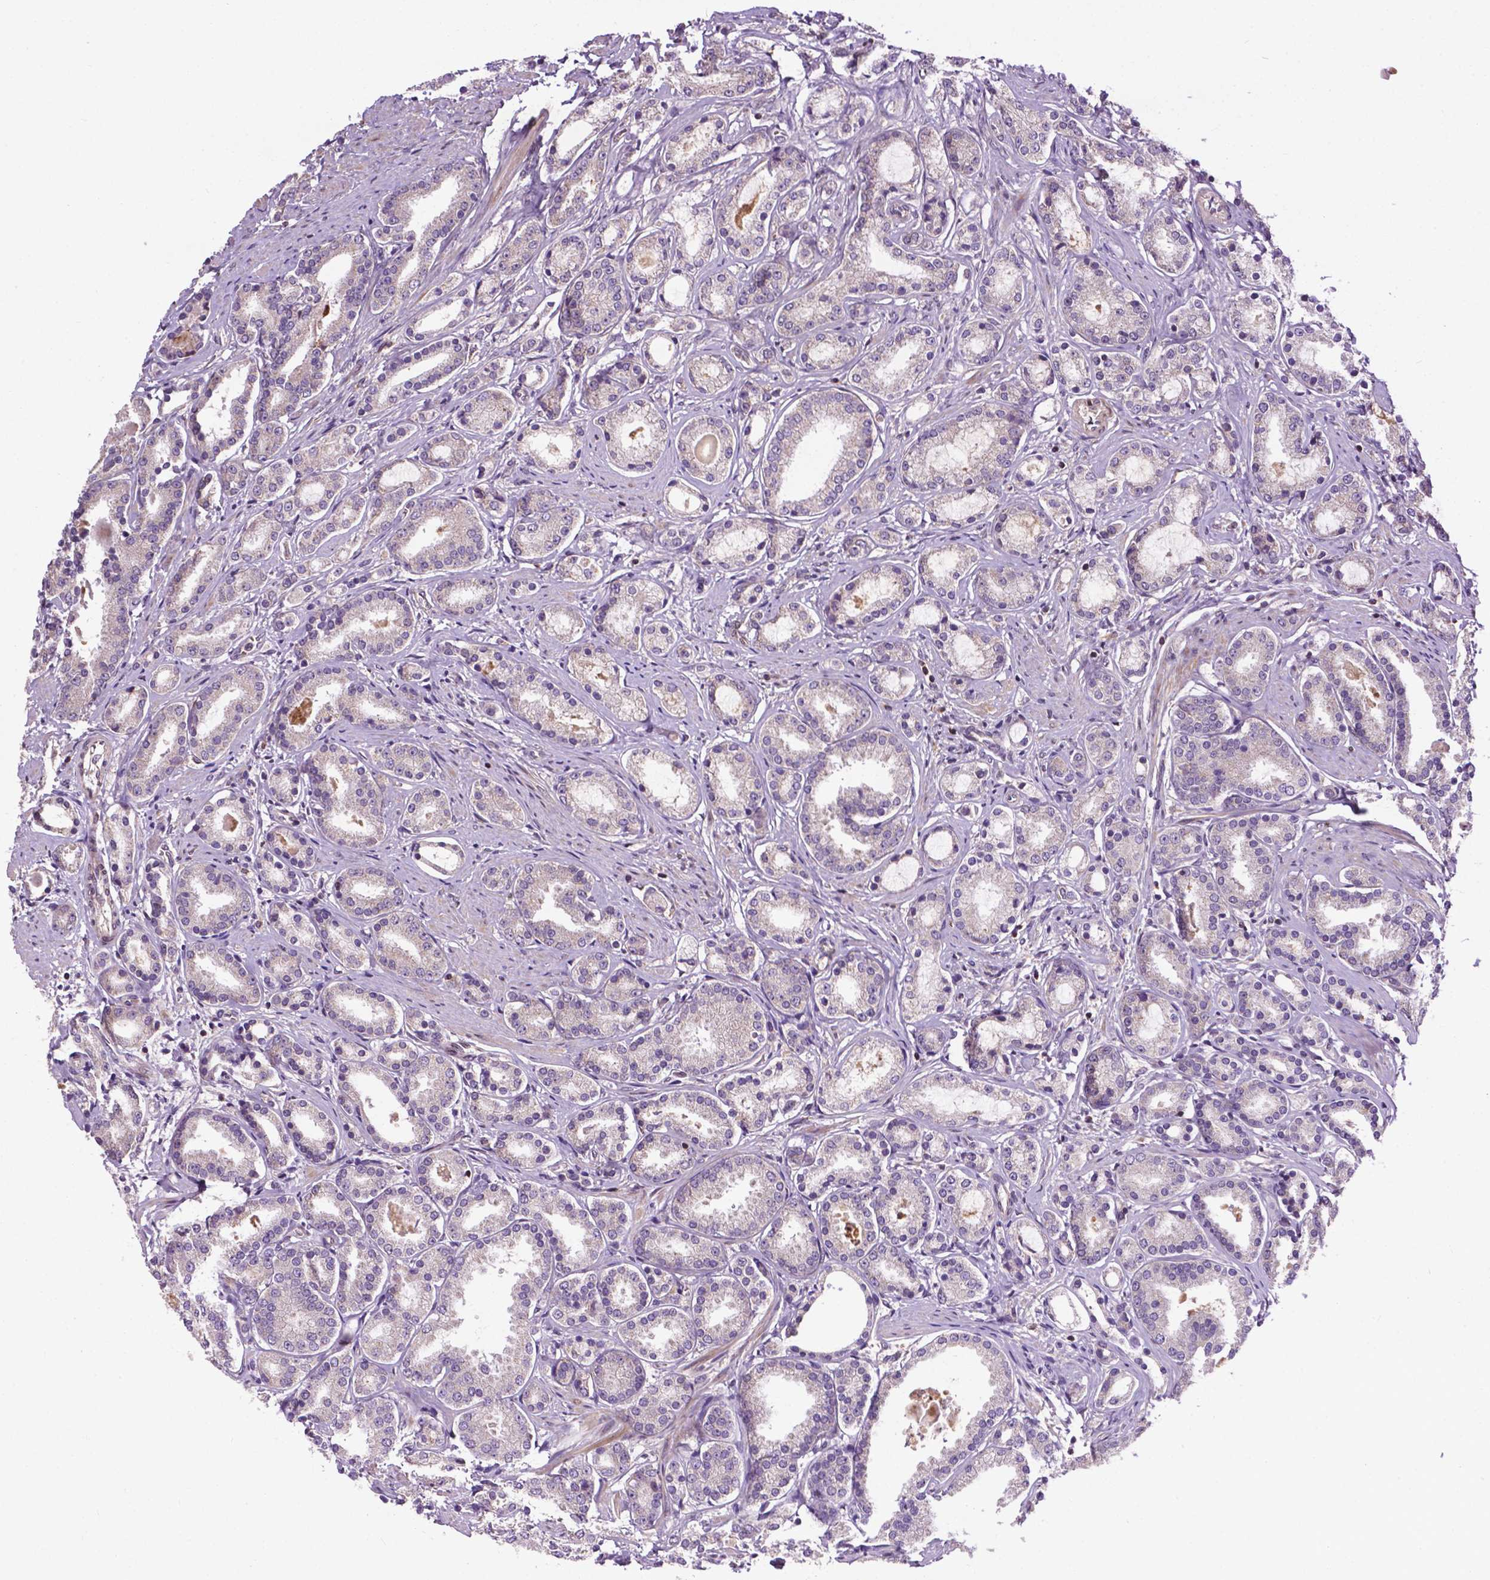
{"staining": {"intensity": "negative", "quantity": "none", "location": "none"}, "tissue": "prostate cancer", "cell_type": "Tumor cells", "image_type": "cancer", "snomed": [{"axis": "morphology", "description": "Adenocarcinoma, High grade"}, {"axis": "topography", "description": "Prostate"}], "caption": "IHC micrograph of neoplastic tissue: human prostate adenocarcinoma (high-grade) stained with DAB (3,3'-diaminobenzidine) demonstrates no significant protein positivity in tumor cells.", "gene": "SPNS2", "patient": {"sex": "male", "age": 63}}